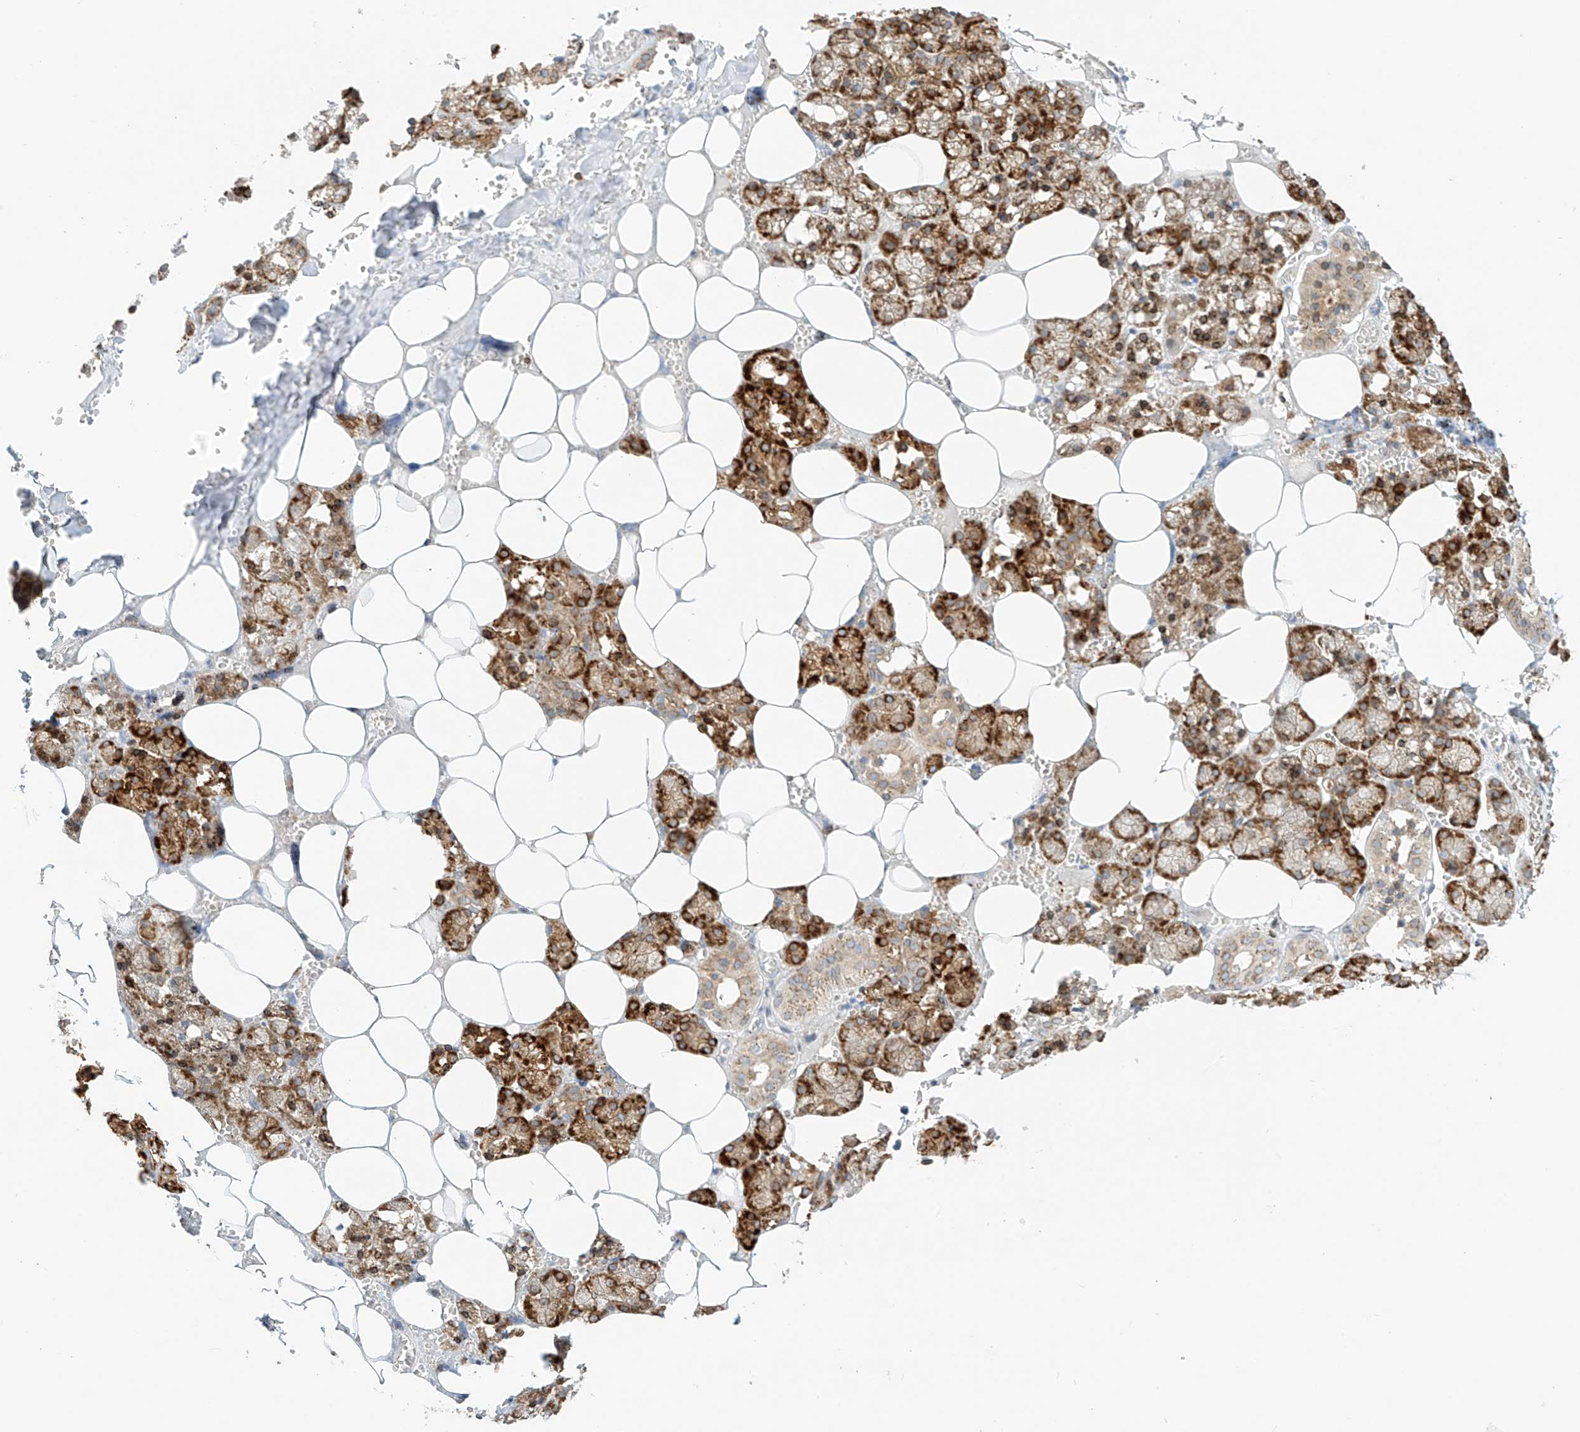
{"staining": {"intensity": "strong", "quantity": ">75%", "location": "cytoplasmic/membranous"}, "tissue": "salivary gland", "cell_type": "Glandular cells", "image_type": "normal", "snomed": [{"axis": "morphology", "description": "Normal tissue, NOS"}, {"axis": "topography", "description": "Salivary gland"}], "caption": "Immunohistochemical staining of unremarkable salivary gland displays strong cytoplasmic/membranous protein expression in approximately >75% of glandular cells.", "gene": "PCYOX1", "patient": {"sex": "male", "age": 62}}